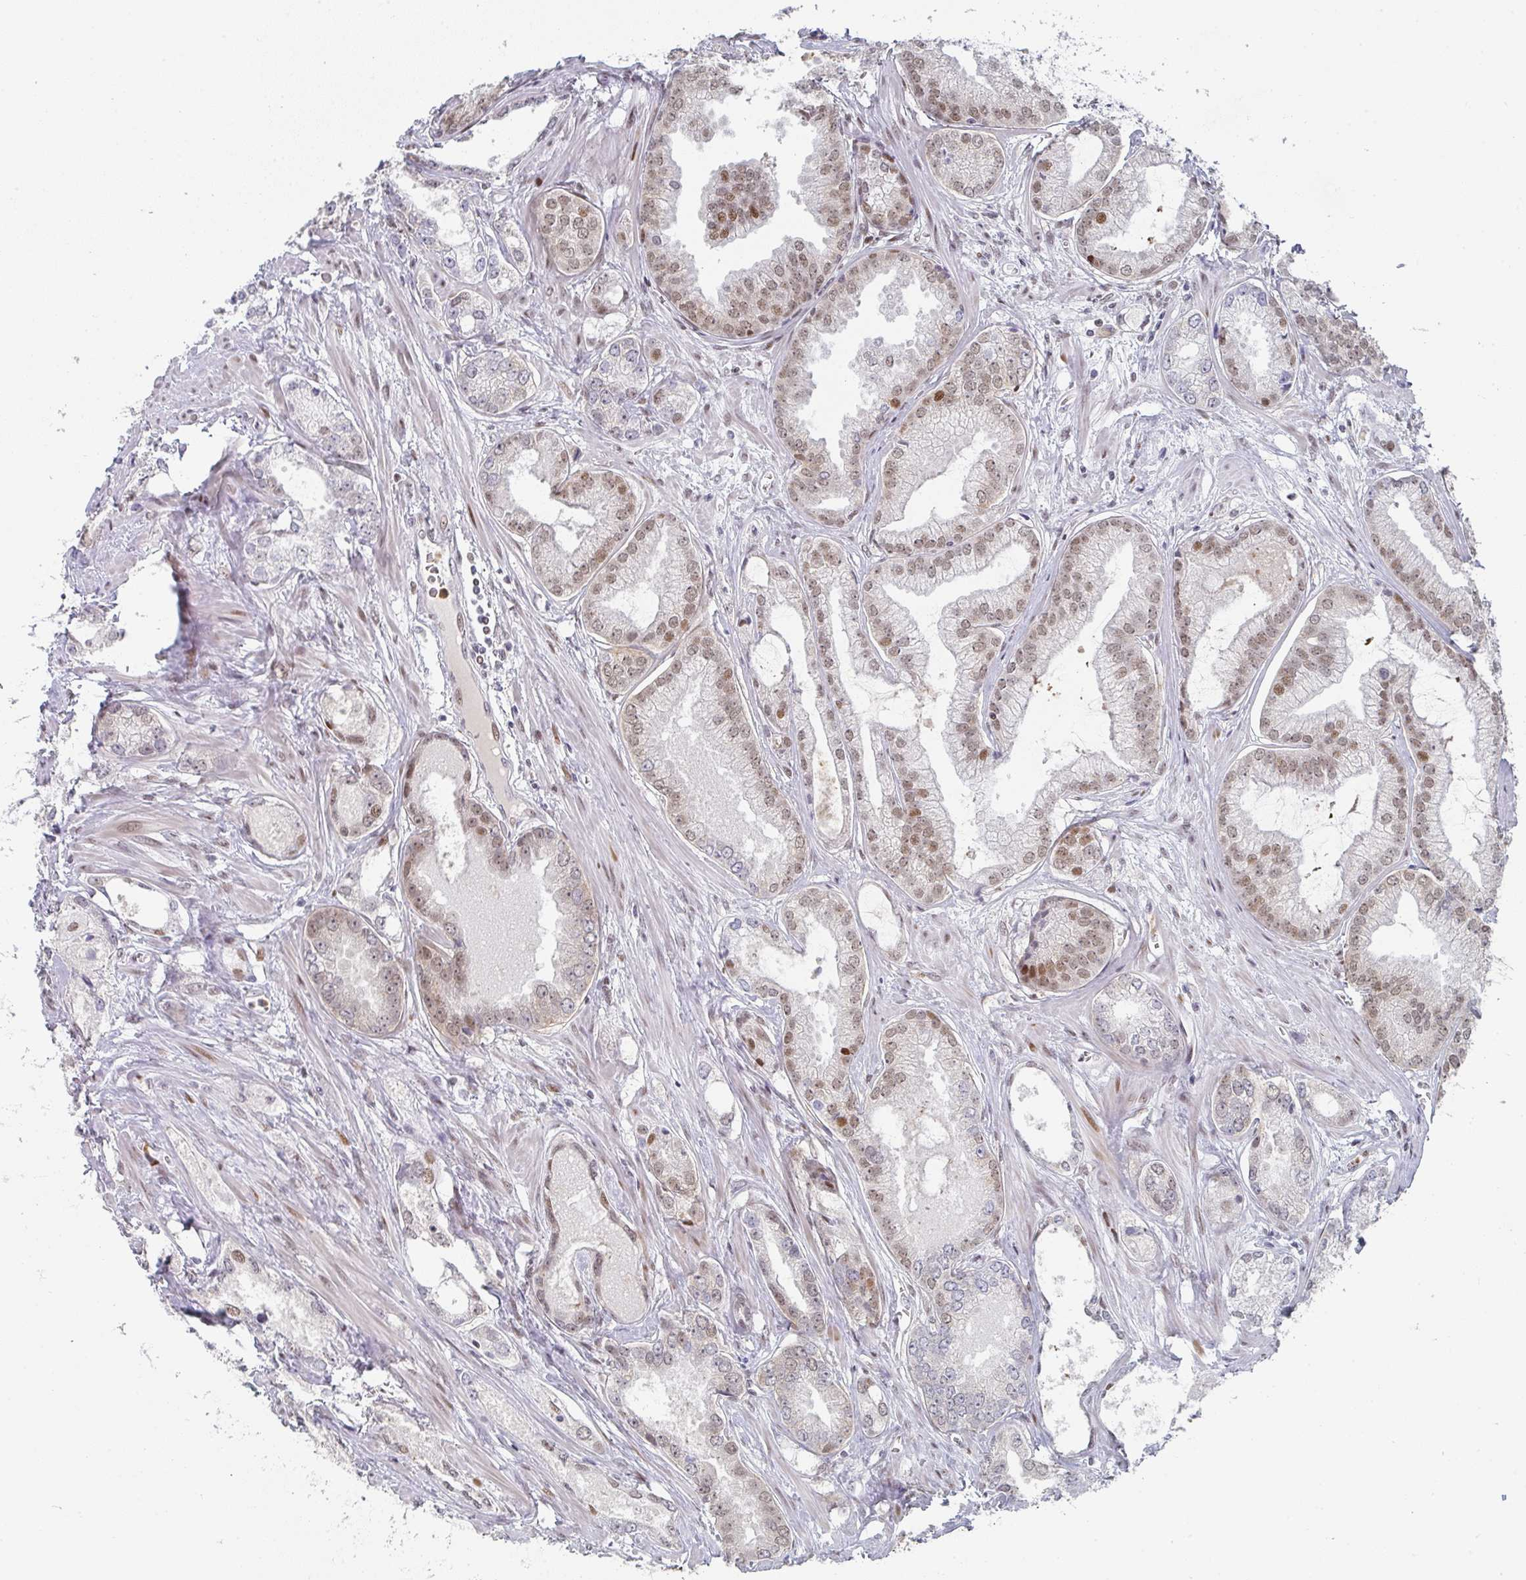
{"staining": {"intensity": "weak", "quantity": ">75%", "location": "nuclear"}, "tissue": "prostate cancer", "cell_type": "Tumor cells", "image_type": "cancer", "snomed": [{"axis": "morphology", "description": "Adenocarcinoma, Medium grade"}, {"axis": "topography", "description": "Prostate"}], "caption": "A brown stain highlights weak nuclear positivity of a protein in human prostate adenocarcinoma (medium-grade) tumor cells.", "gene": "LIN54", "patient": {"sex": "male", "age": 57}}